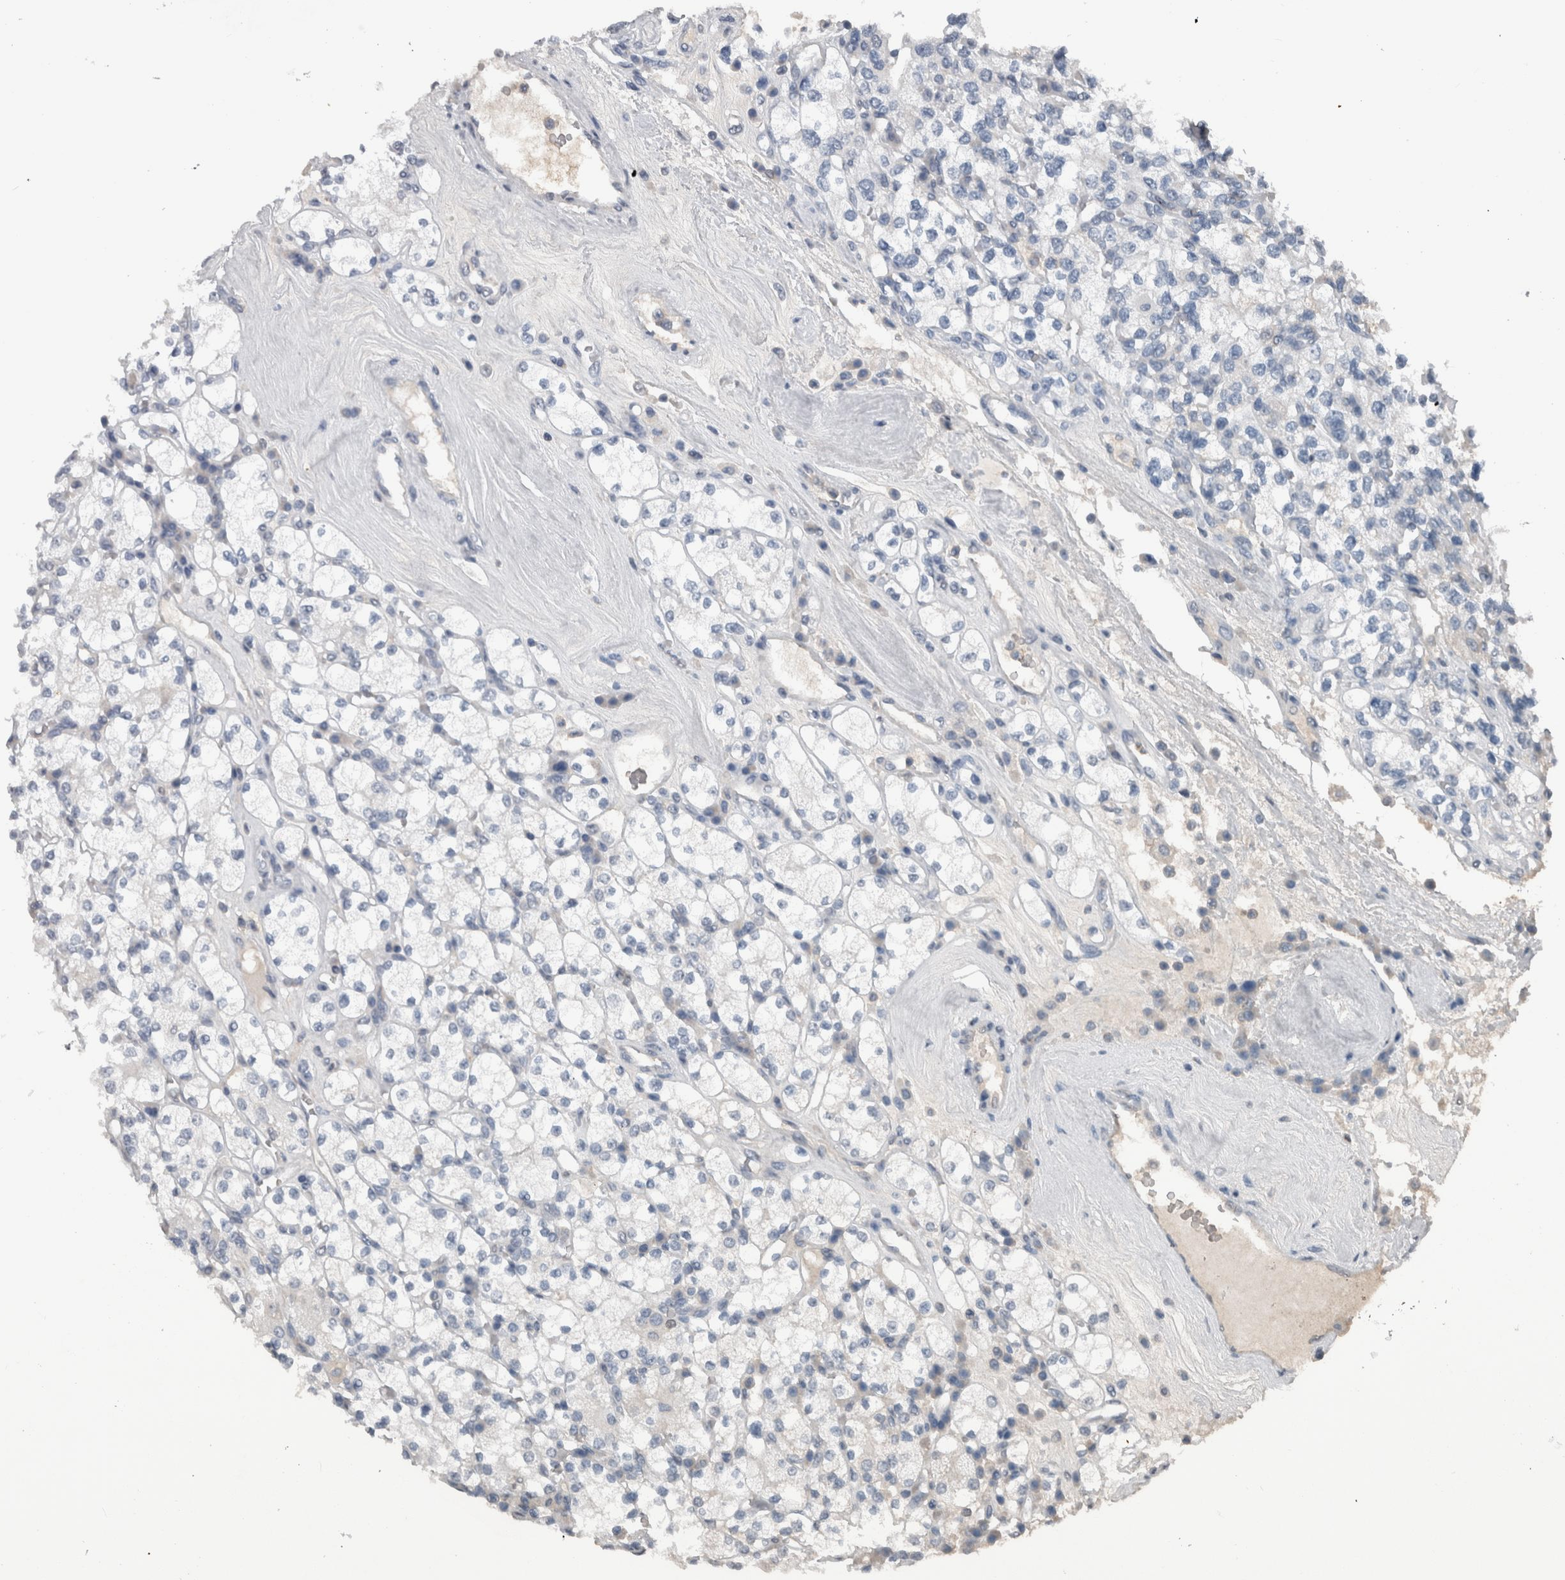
{"staining": {"intensity": "negative", "quantity": "none", "location": "none"}, "tissue": "renal cancer", "cell_type": "Tumor cells", "image_type": "cancer", "snomed": [{"axis": "morphology", "description": "Adenocarcinoma, NOS"}, {"axis": "topography", "description": "Kidney"}], "caption": "The IHC micrograph has no significant expression in tumor cells of renal adenocarcinoma tissue.", "gene": "MAFF", "patient": {"sex": "male", "age": 77}}